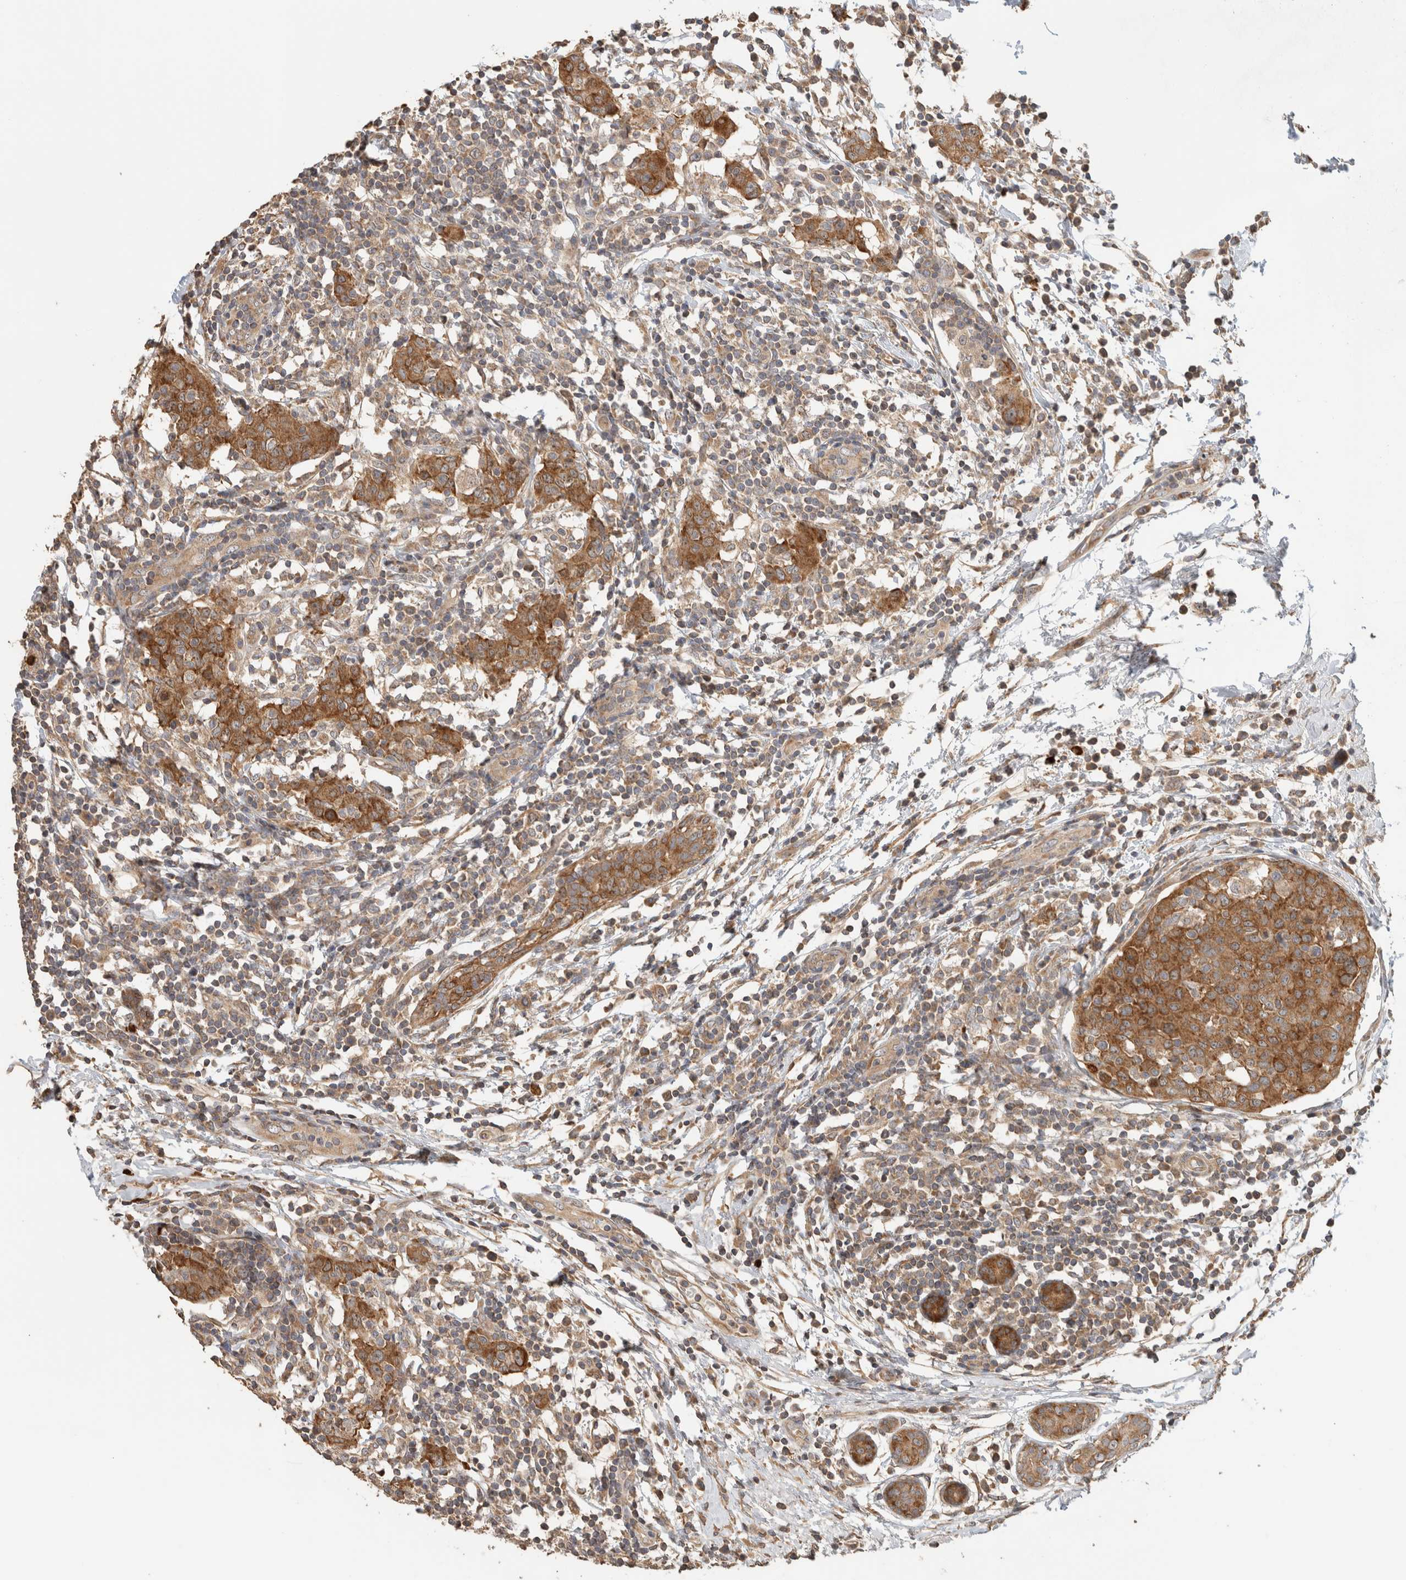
{"staining": {"intensity": "strong", "quantity": ">75%", "location": "cytoplasmic/membranous"}, "tissue": "breast cancer", "cell_type": "Tumor cells", "image_type": "cancer", "snomed": [{"axis": "morphology", "description": "Normal tissue, NOS"}, {"axis": "morphology", "description": "Duct carcinoma"}, {"axis": "topography", "description": "Breast"}], "caption": "Breast intraductal carcinoma stained for a protein (brown) reveals strong cytoplasmic/membranous positive positivity in approximately >75% of tumor cells.", "gene": "PUM1", "patient": {"sex": "female", "age": 37}}